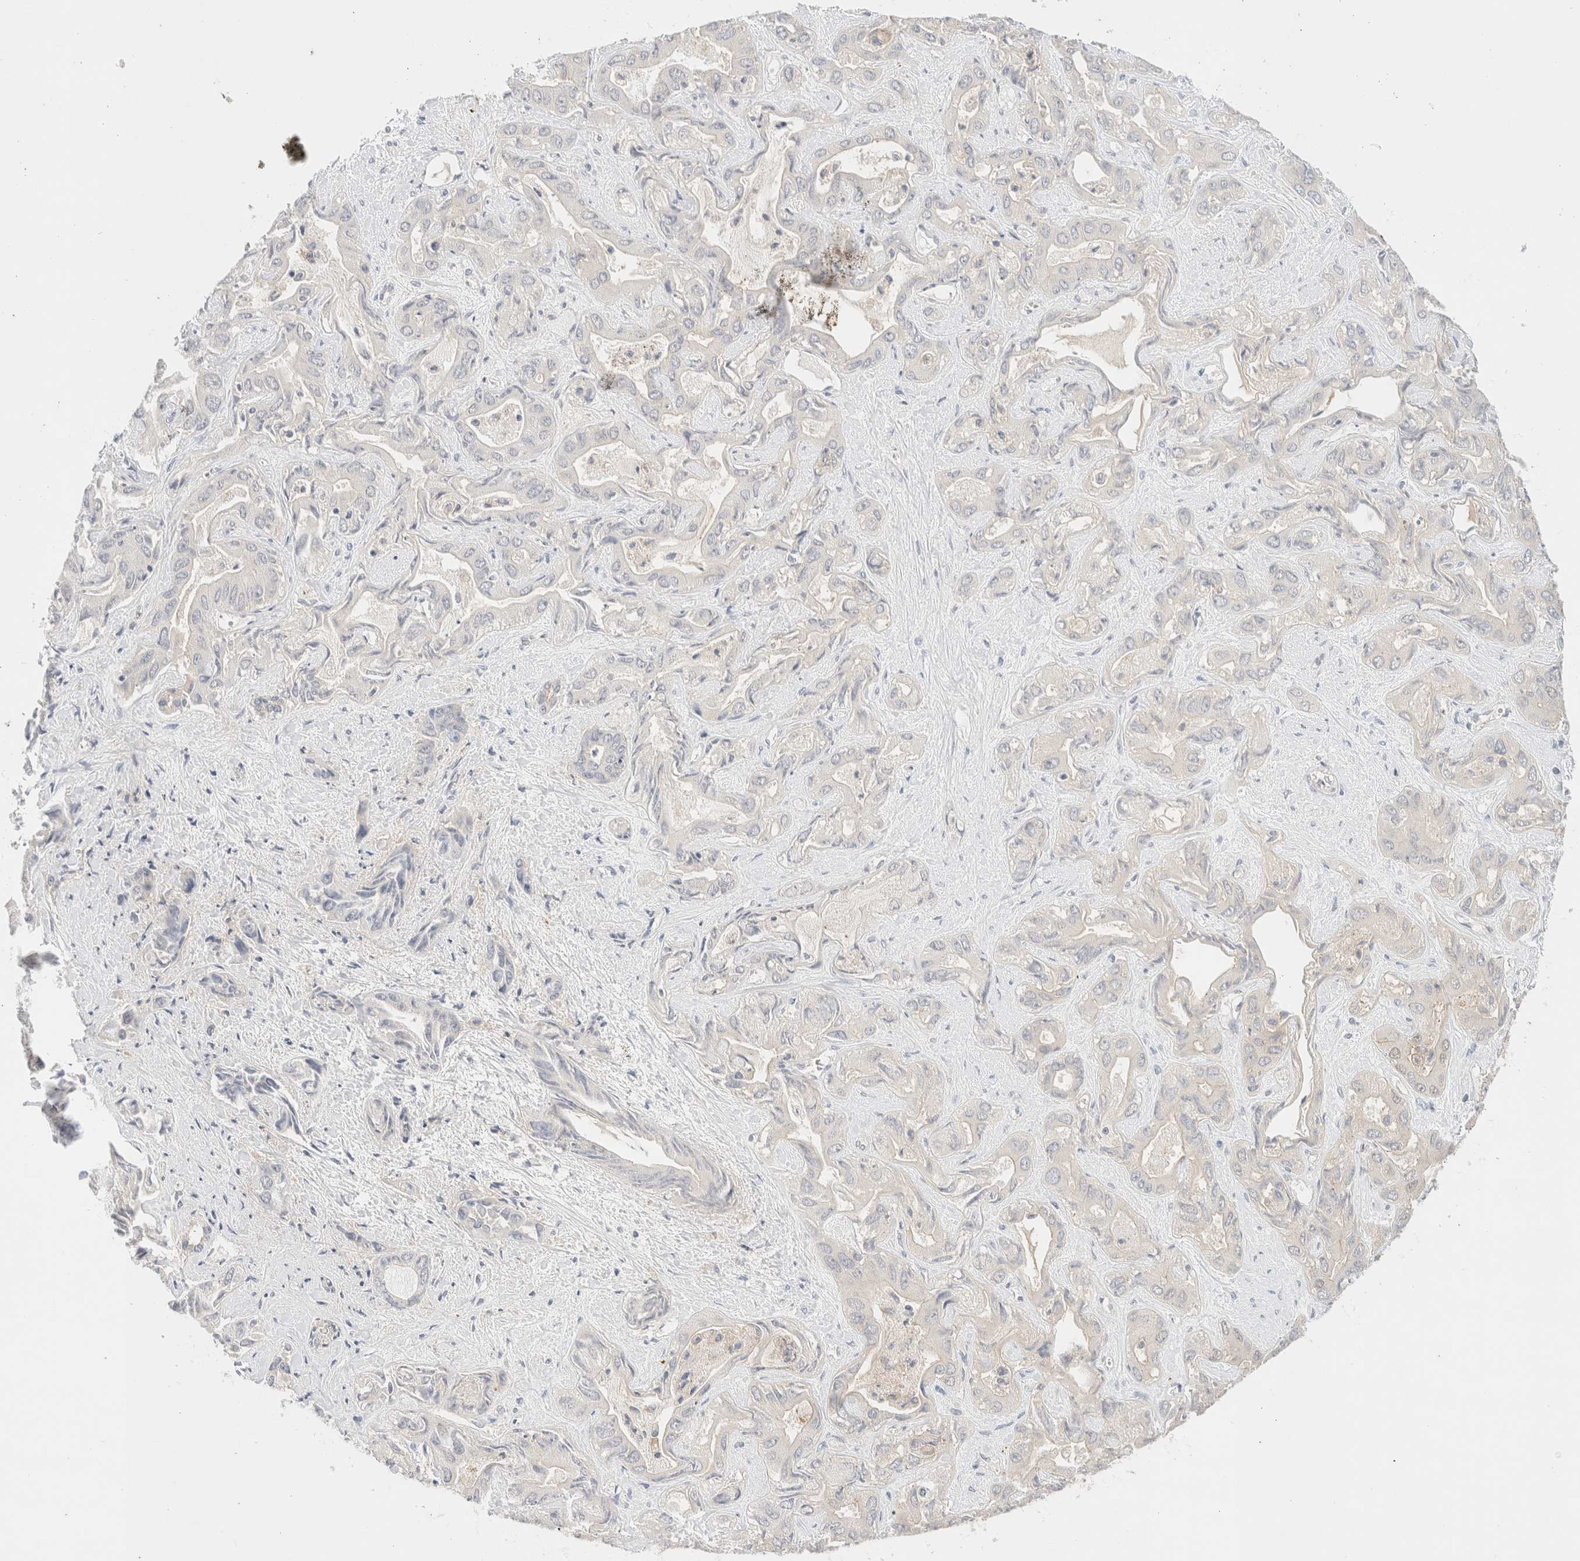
{"staining": {"intensity": "weak", "quantity": "<25%", "location": "cytoplasmic/membranous"}, "tissue": "liver cancer", "cell_type": "Tumor cells", "image_type": "cancer", "snomed": [{"axis": "morphology", "description": "Cholangiocarcinoma"}, {"axis": "topography", "description": "Liver"}], "caption": "Human liver cancer (cholangiocarcinoma) stained for a protein using immunohistochemistry displays no positivity in tumor cells.", "gene": "MRM3", "patient": {"sex": "female", "age": 52}}